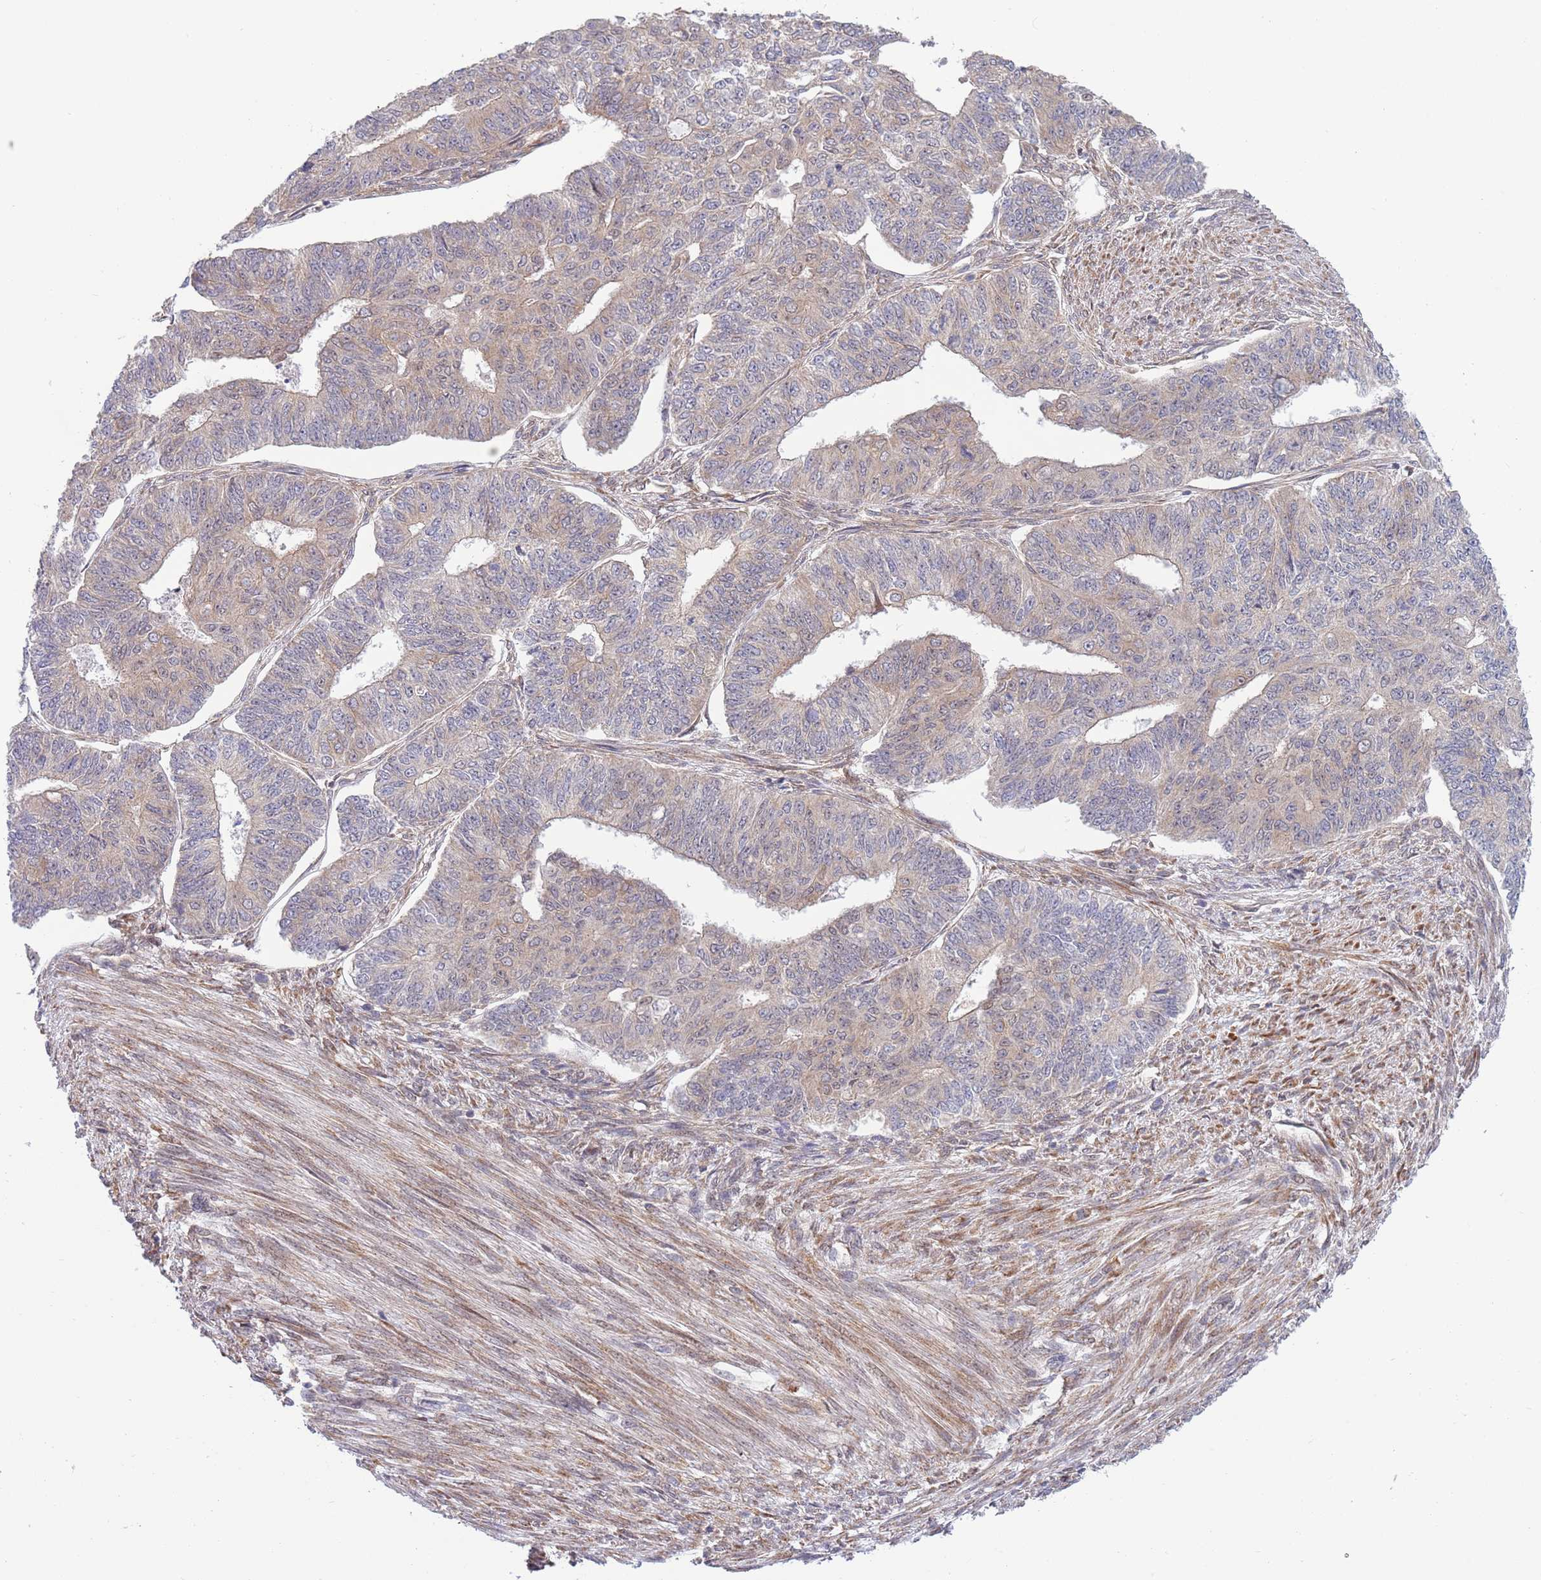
{"staining": {"intensity": "negative", "quantity": "none", "location": "none"}, "tissue": "endometrial cancer", "cell_type": "Tumor cells", "image_type": "cancer", "snomed": [{"axis": "morphology", "description": "Adenocarcinoma, NOS"}, {"axis": "topography", "description": "Endometrium"}], "caption": "Protein analysis of endometrial cancer (adenocarcinoma) shows no significant positivity in tumor cells.", "gene": "TBX10", "patient": {"sex": "female", "age": 32}}